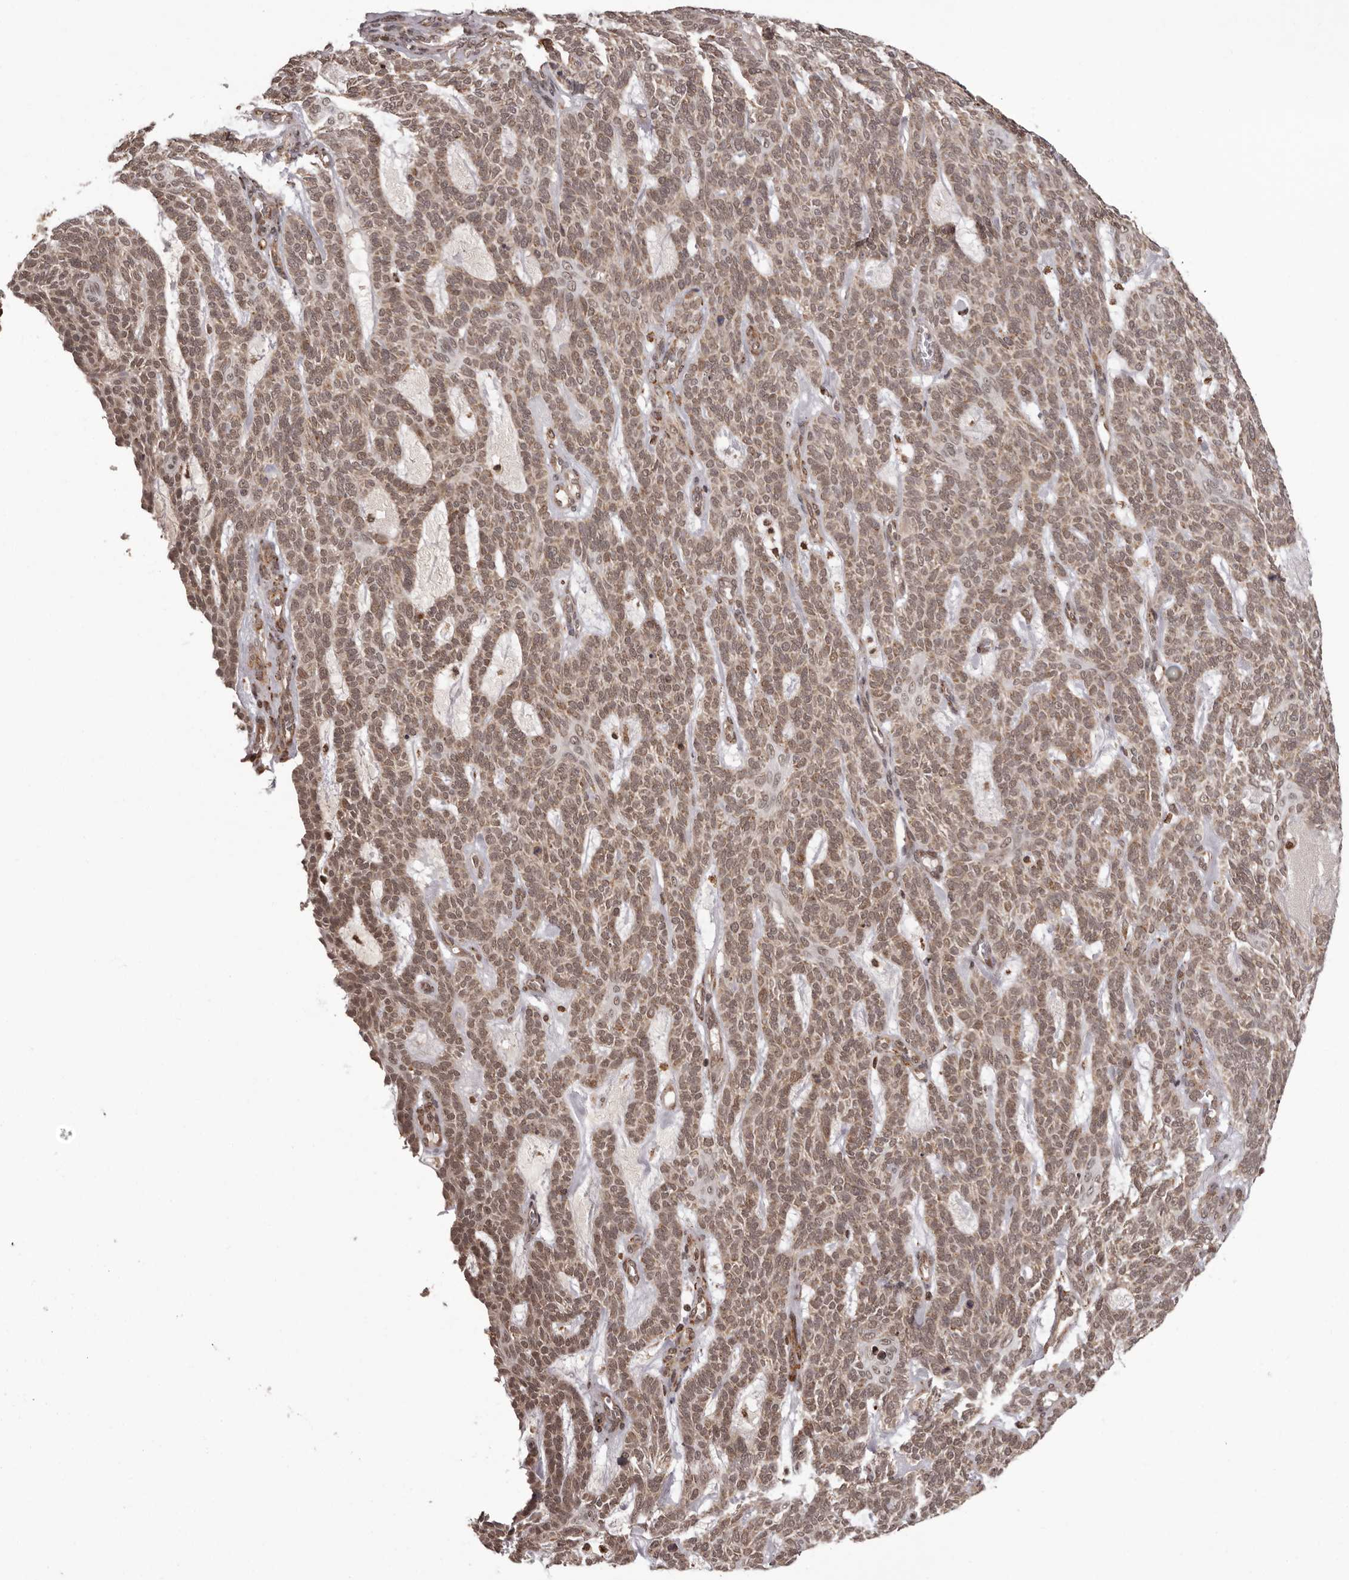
{"staining": {"intensity": "moderate", "quantity": ">75%", "location": "nuclear"}, "tissue": "skin cancer", "cell_type": "Tumor cells", "image_type": "cancer", "snomed": [{"axis": "morphology", "description": "Squamous cell carcinoma, NOS"}, {"axis": "topography", "description": "Skin"}], "caption": "About >75% of tumor cells in human squamous cell carcinoma (skin) reveal moderate nuclear protein positivity as visualized by brown immunohistochemical staining.", "gene": "IL32", "patient": {"sex": "female", "age": 90}}